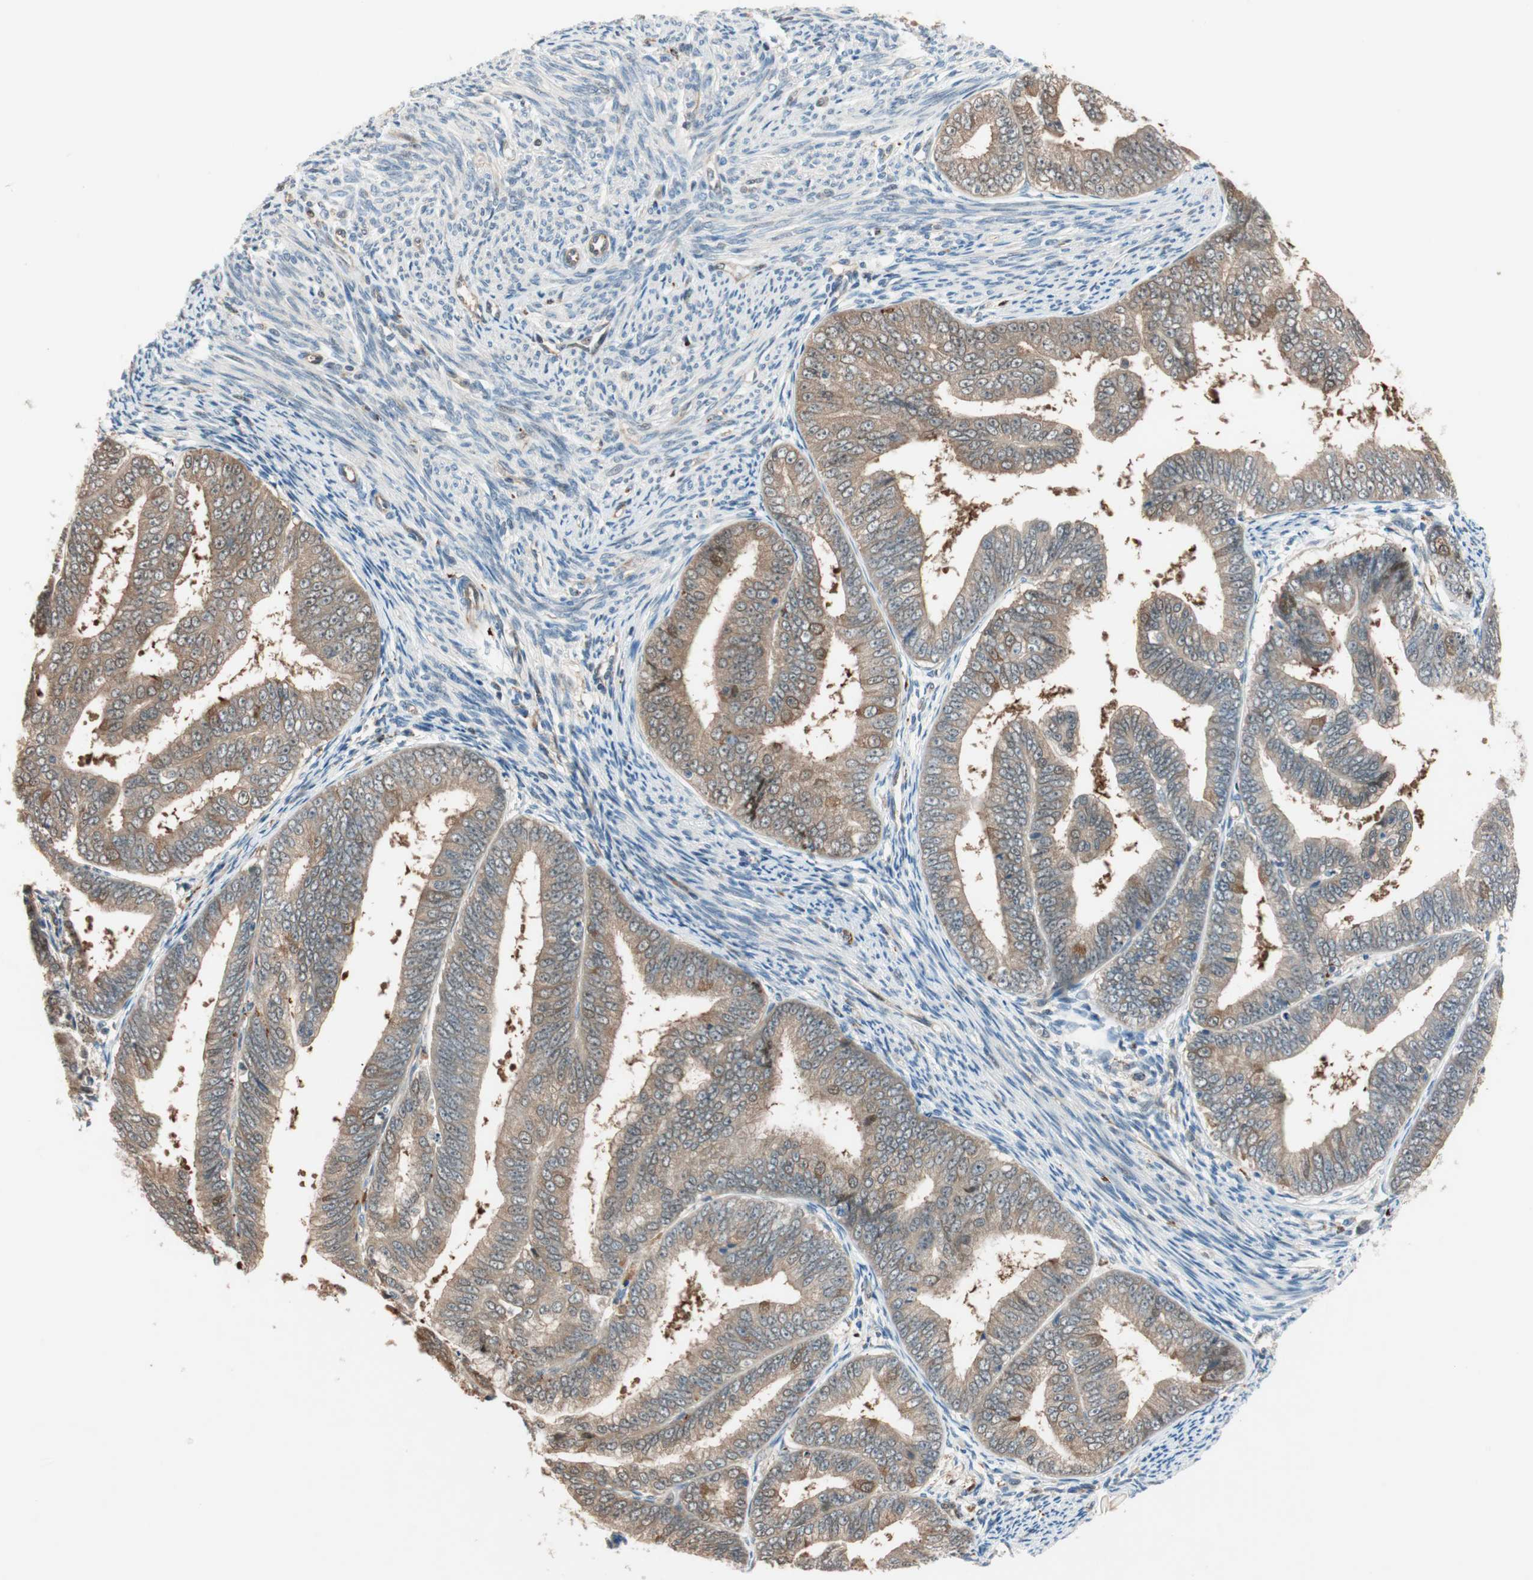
{"staining": {"intensity": "weak", "quantity": ">75%", "location": "cytoplasmic/membranous"}, "tissue": "endometrial cancer", "cell_type": "Tumor cells", "image_type": "cancer", "snomed": [{"axis": "morphology", "description": "Adenocarcinoma, NOS"}, {"axis": "topography", "description": "Endometrium"}], "caption": "Weak cytoplasmic/membranous staining is seen in approximately >75% of tumor cells in adenocarcinoma (endometrial).", "gene": "PIK3R3", "patient": {"sex": "female", "age": 63}}